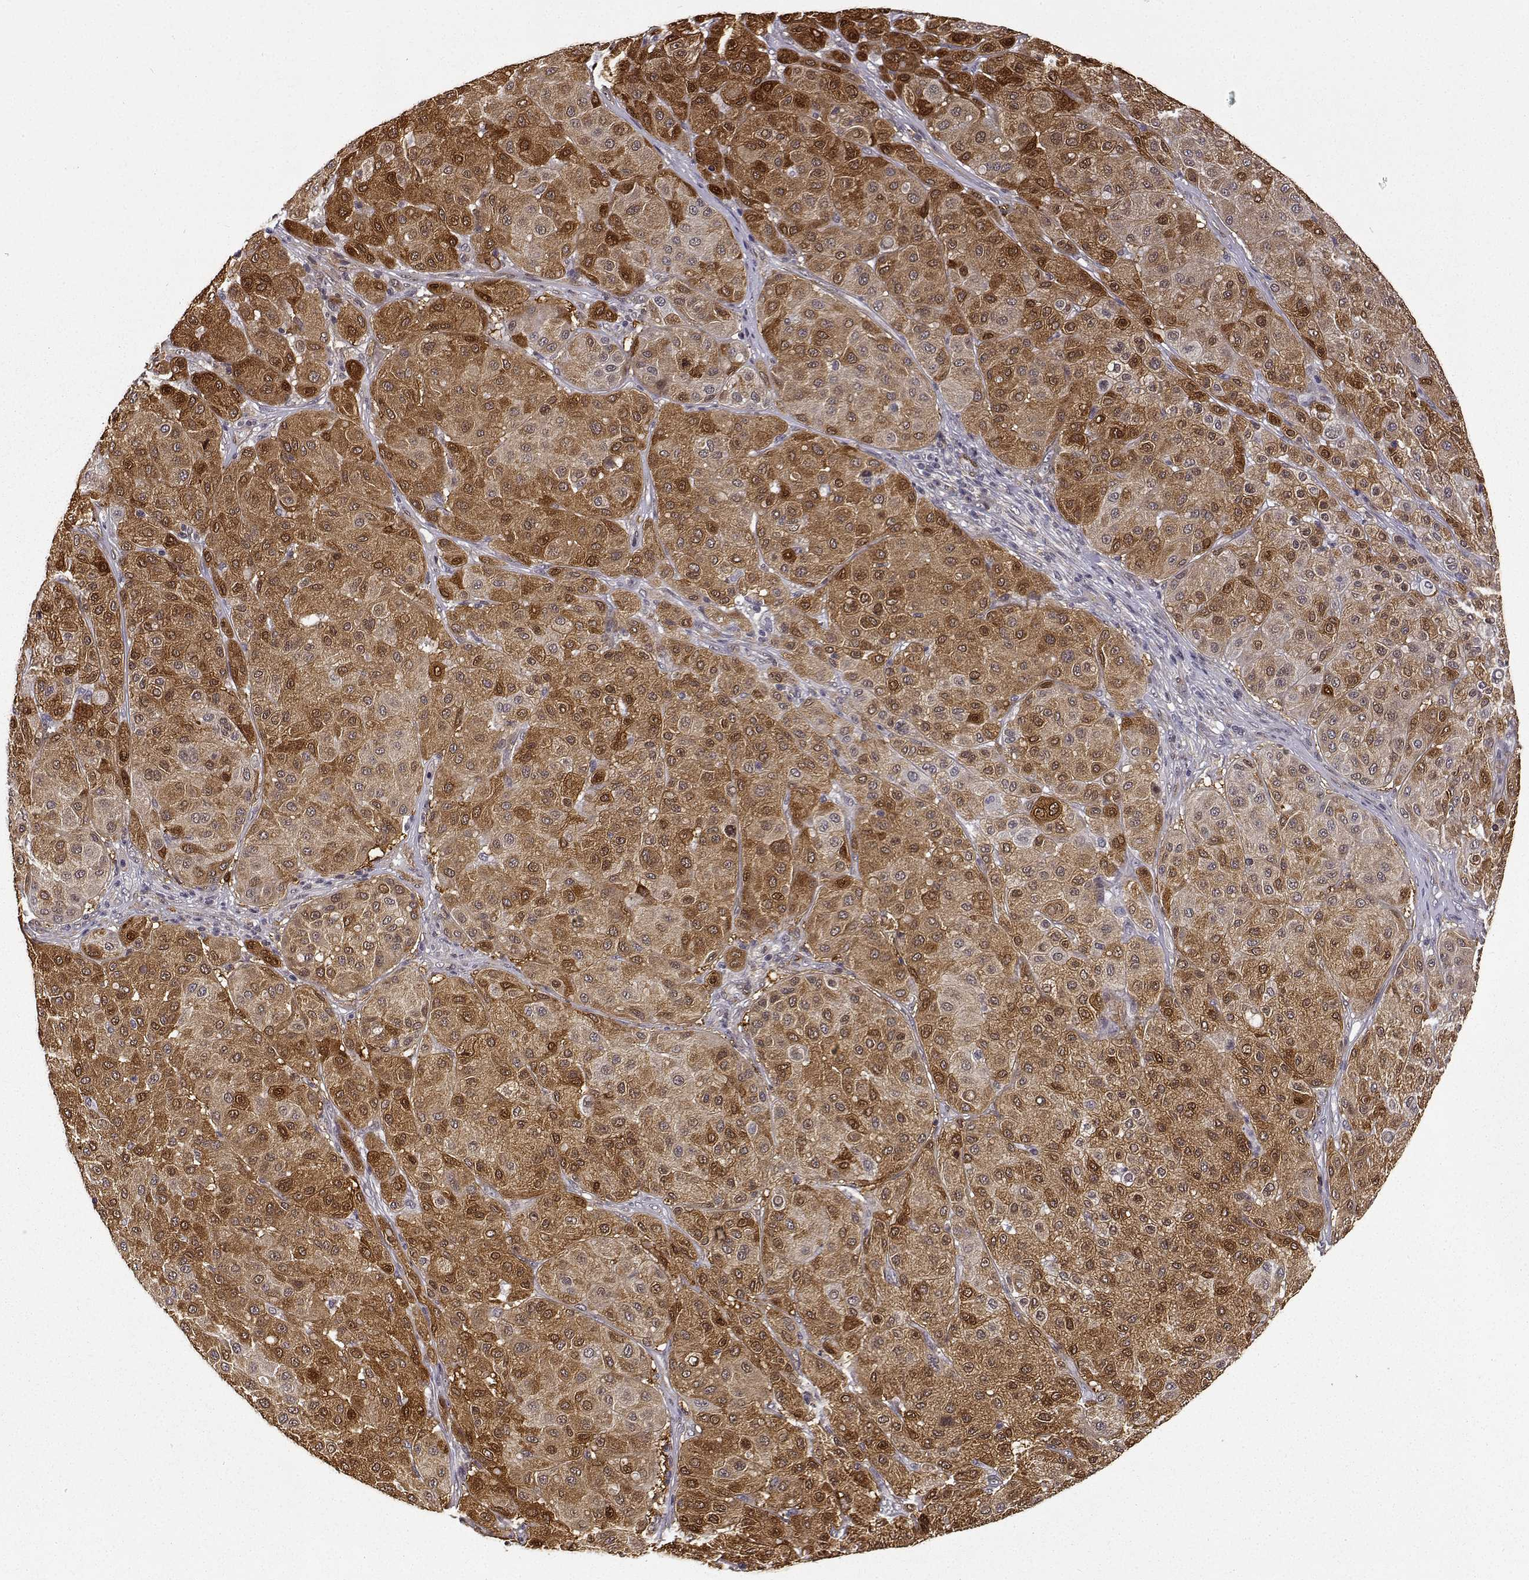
{"staining": {"intensity": "moderate", "quantity": ">75%", "location": "cytoplasmic/membranous"}, "tissue": "melanoma", "cell_type": "Tumor cells", "image_type": "cancer", "snomed": [{"axis": "morphology", "description": "Malignant melanoma, Metastatic site"}, {"axis": "topography", "description": "Smooth muscle"}], "caption": "The image reveals staining of malignant melanoma (metastatic site), revealing moderate cytoplasmic/membranous protein expression (brown color) within tumor cells. The staining is performed using DAB brown chromogen to label protein expression. The nuclei are counter-stained blue using hematoxylin.", "gene": "PHGDH", "patient": {"sex": "male", "age": 41}}